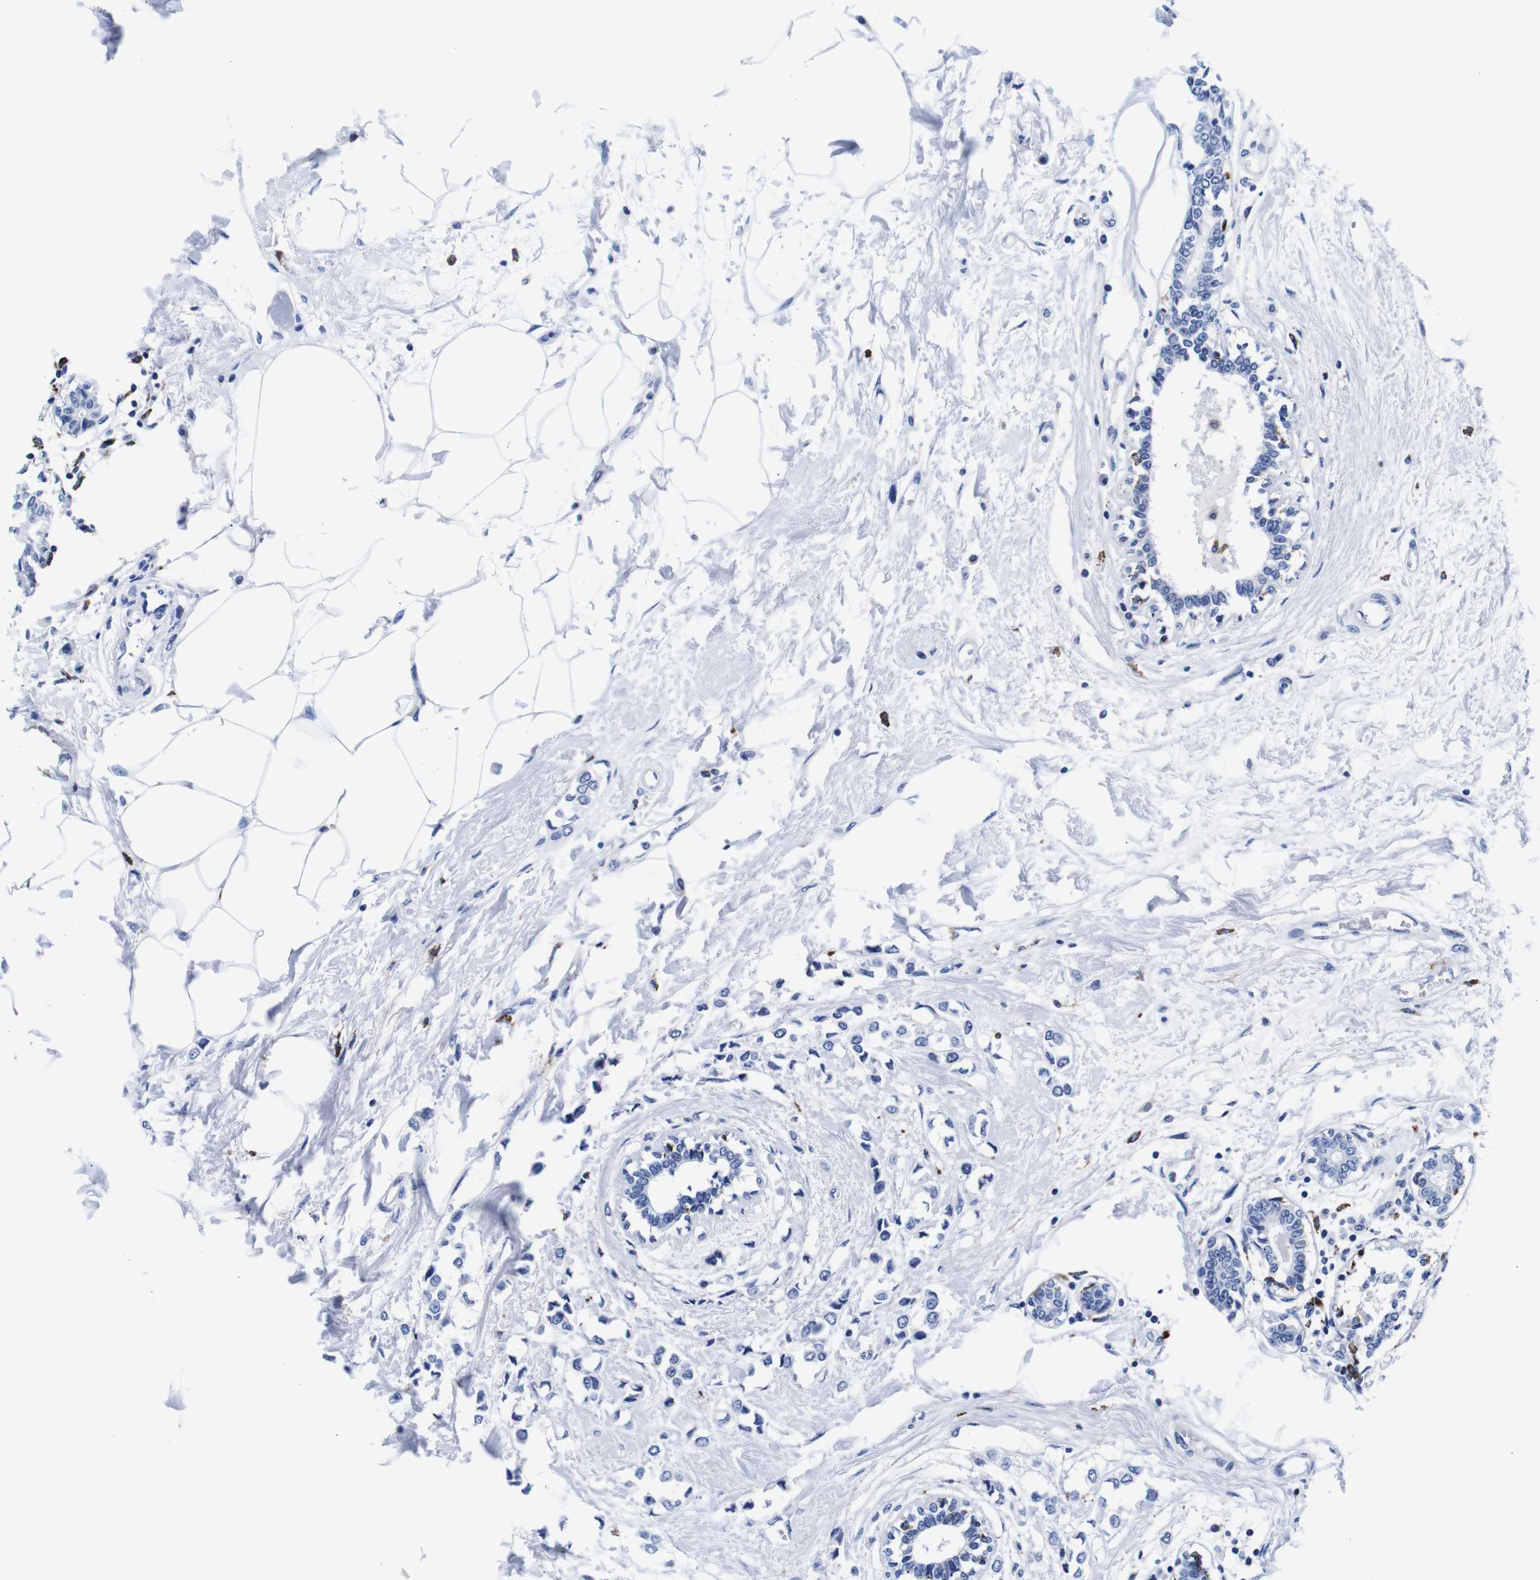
{"staining": {"intensity": "negative", "quantity": "none", "location": "none"}, "tissue": "breast cancer", "cell_type": "Tumor cells", "image_type": "cancer", "snomed": [{"axis": "morphology", "description": "Lobular carcinoma"}, {"axis": "topography", "description": "Breast"}], "caption": "The image reveals no staining of tumor cells in breast cancer. (Stains: DAB (3,3'-diaminobenzidine) IHC with hematoxylin counter stain, Microscopy: brightfield microscopy at high magnification).", "gene": "HLA-DMB", "patient": {"sex": "female", "age": 51}}